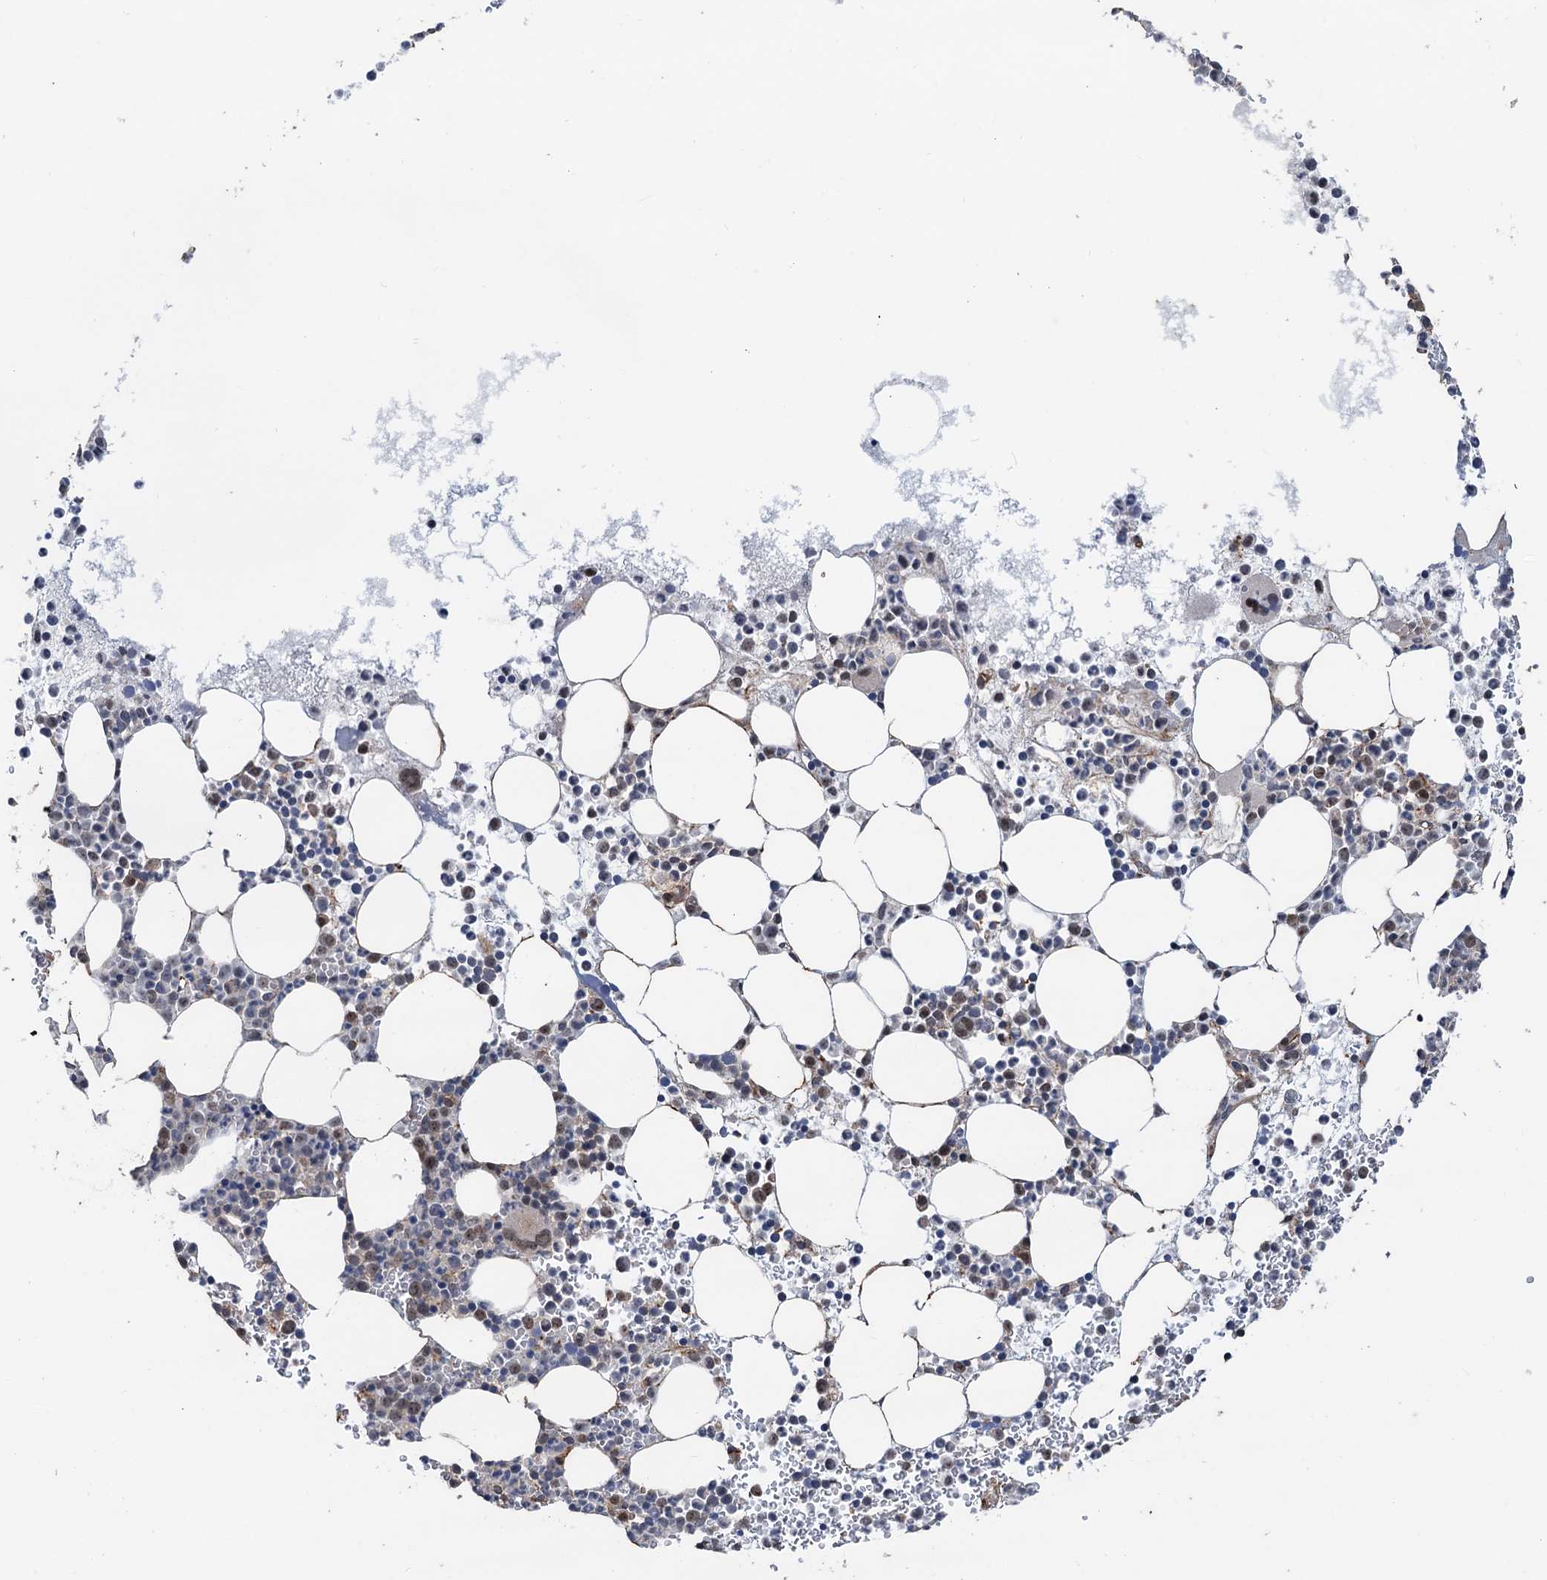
{"staining": {"intensity": "moderate", "quantity": "<25%", "location": "nuclear"}, "tissue": "bone marrow", "cell_type": "Hematopoietic cells", "image_type": "normal", "snomed": [{"axis": "morphology", "description": "Normal tissue, NOS"}, {"axis": "topography", "description": "Bone marrow"}], "caption": "Unremarkable bone marrow was stained to show a protein in brown. There is low levels of moderate nuclear staining in approximately <25% of hematopoietic cells.", "gene": "TMA16", "patient": {"sex": "female", "age": 78}}